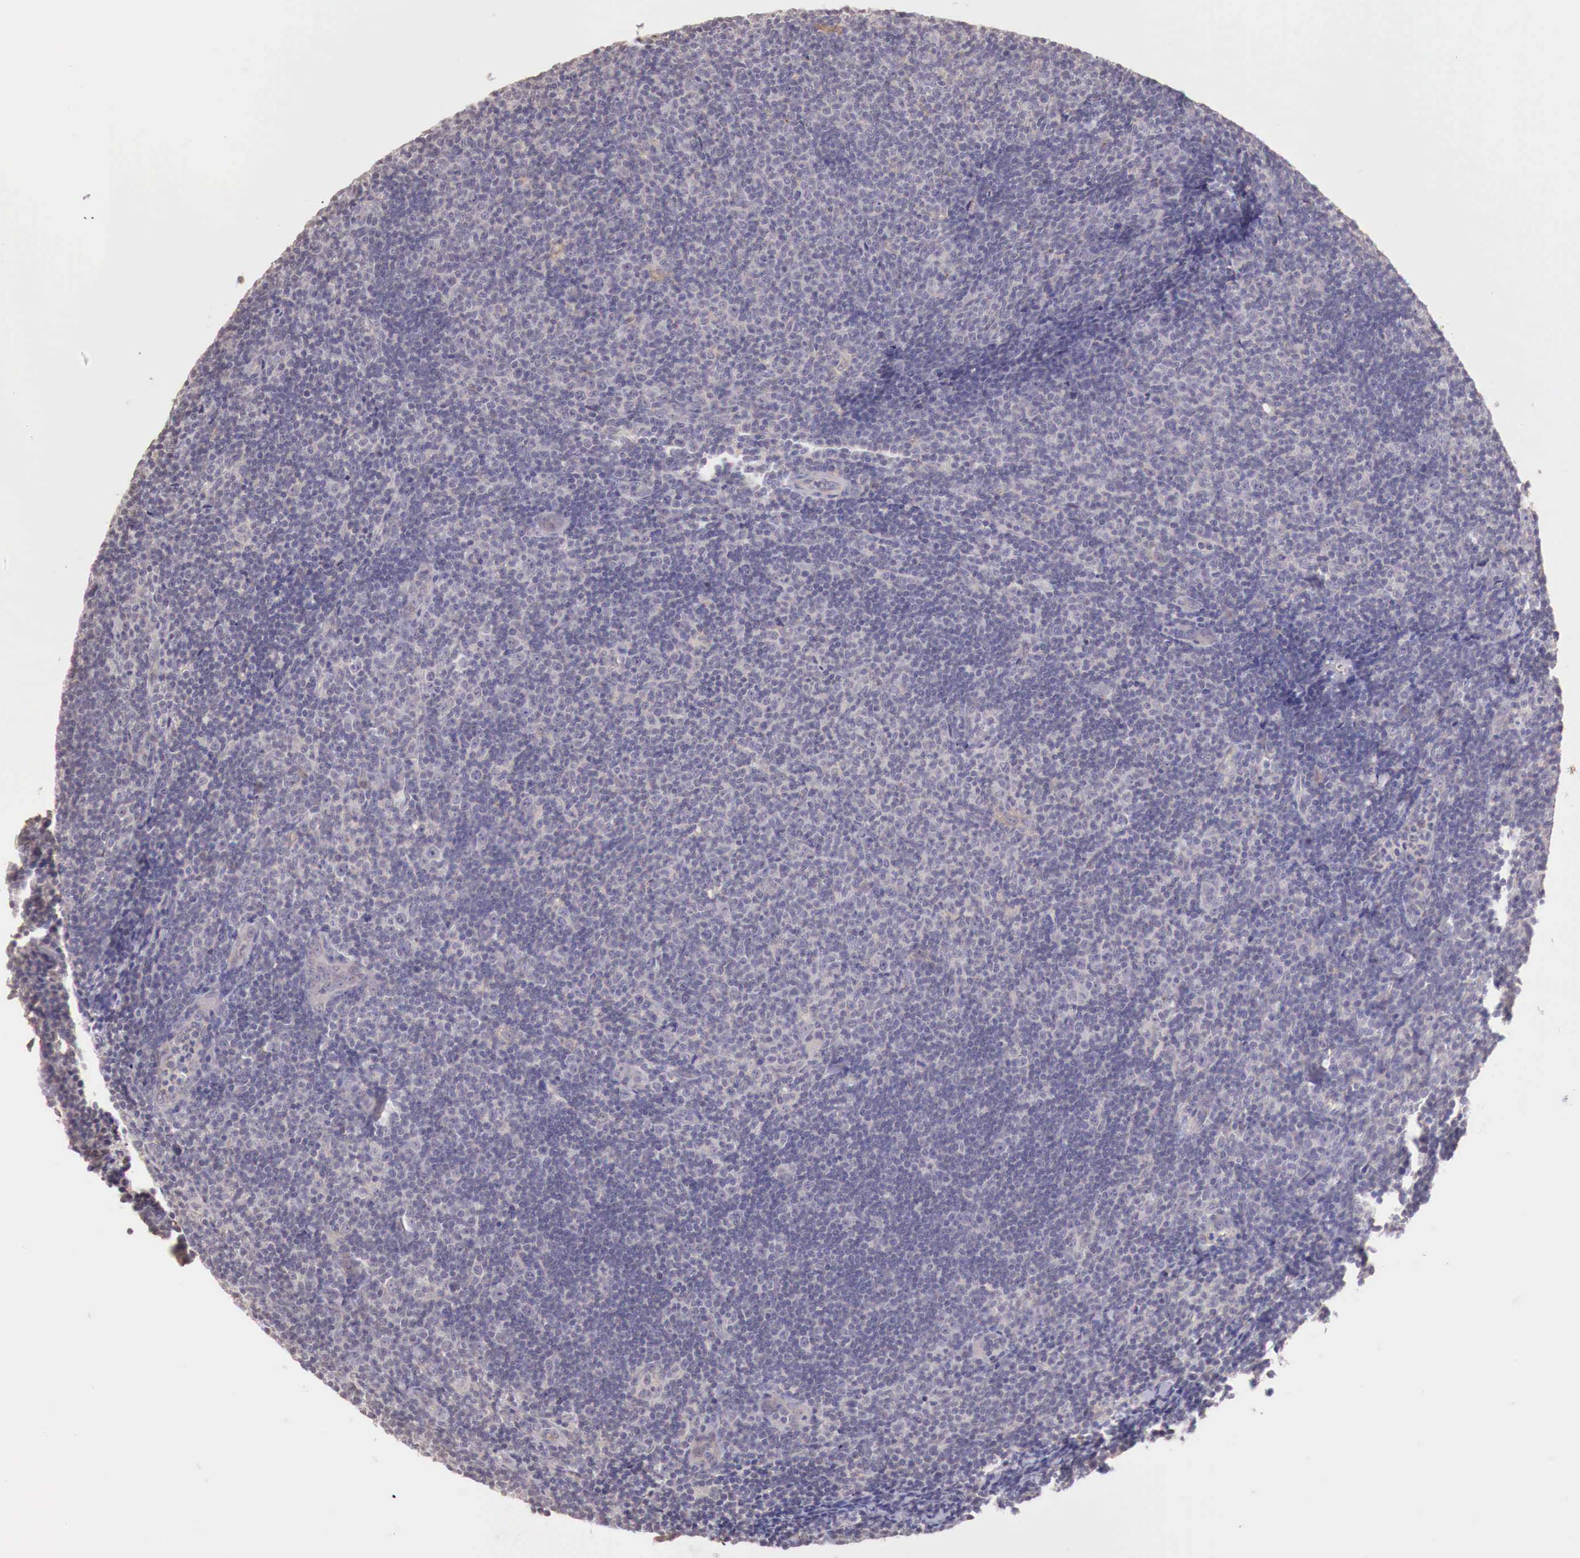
{"staining": {"intensity": "negative", "quantity": "none", "location": "none"}, "tissue": "lymphoma", "cell_type": "Tumor cells", "image_type": "cancer", "snomed": [{"axis": "morphology", "description": "Malignant lymphoma, non-Hodgkin's type, Low grade"}, {"axis": "topography", "description": "Lymph node"}], "caption": "Malignant lymphoma, non-Hodgkin's type (low-grade) was stained to show a protein in brown. There is no significant positivity in tumor cells. The staining was performed using DAB (3,3'-diaminobenzidine) to visualize the protein expression in brown, while the nuclei were stained in blue with hematoxylin (Magnification: 20x).", "gene": "CHRDL1", "patient": {"sex": "male", "age": 49}}